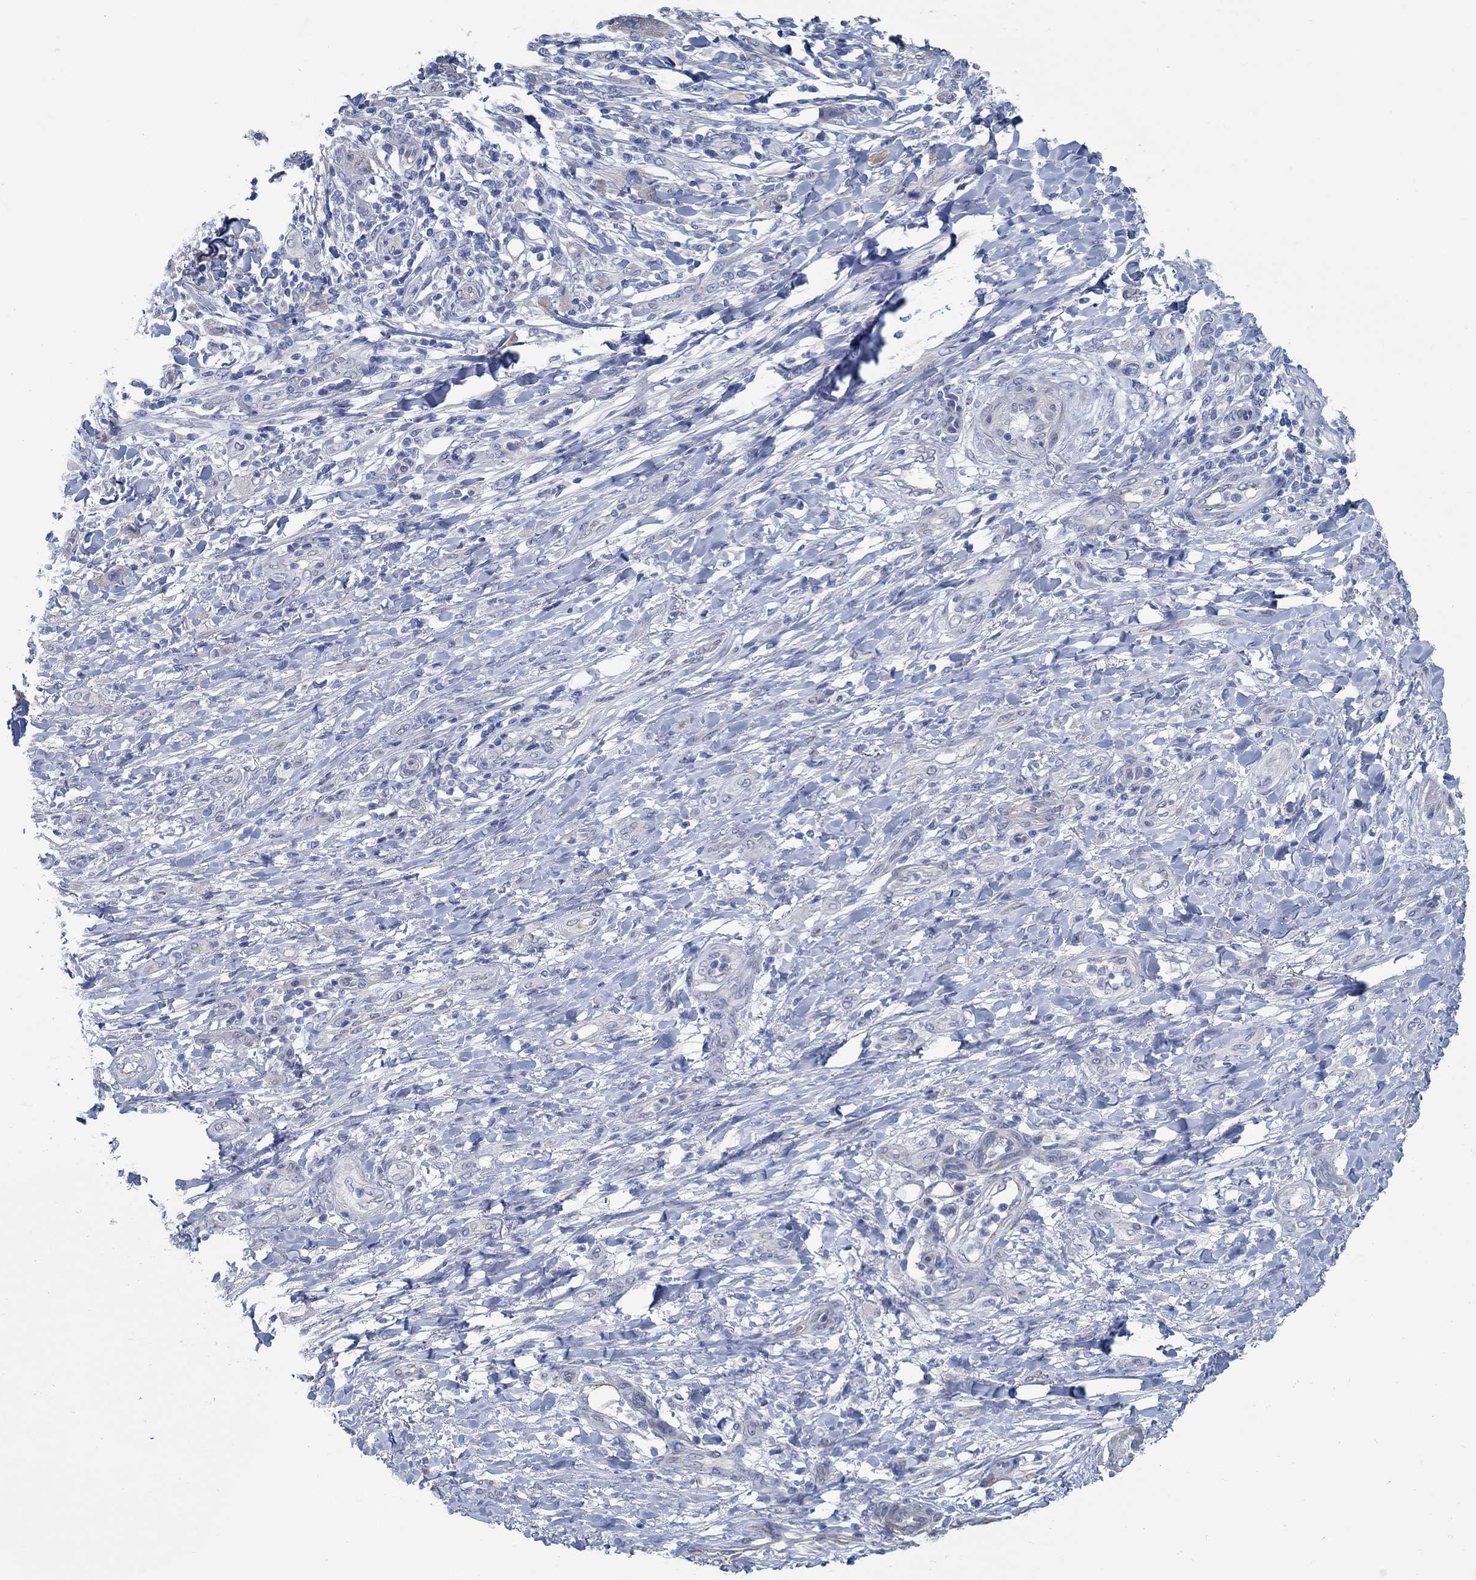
{"staining": {"intensity": "negative", "quantity": "none", "location": "none"}, "tissue": "skin cancer", "cell_type": "Tumor cells", "image_type": "cancer", "snomed": [{"axis": "morphology", "description": "Squamous cell carcinoma, NOS"}, {"axis": "topography", "description": "Skin"}], "caption": "This photomicrograph is of skin cancer stained with IHC to label a protein in brown with the nuclei are counter-stained blue. There is no positivity in tumor cells. Nuclei are stained in blue.", "gene": "C15orf39", "patient": {"sex": "male", "age": 62}}